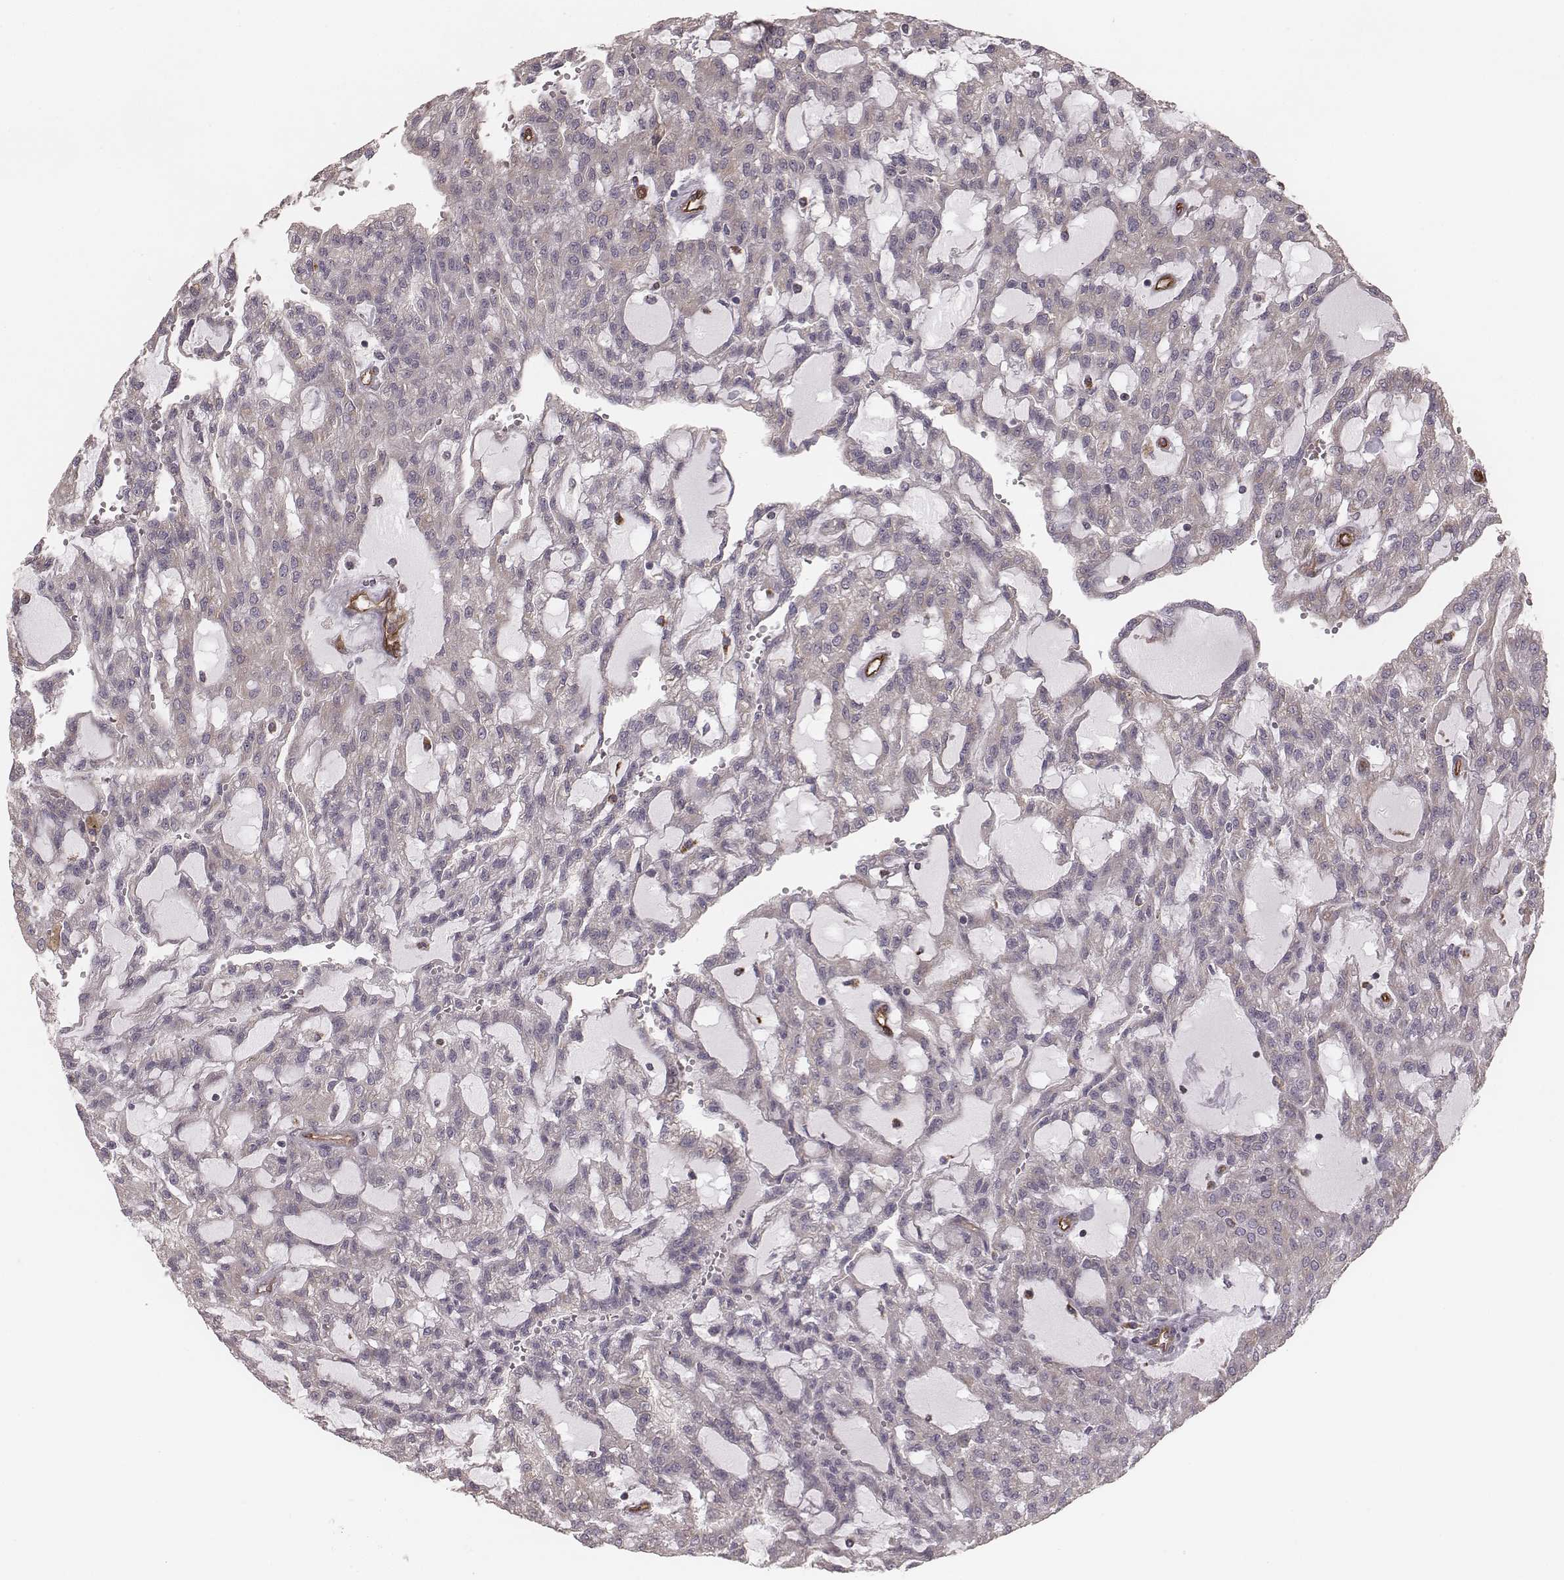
{"staining": {"intensity": "negative", "quantity": "none", "location": "none"}, "tissue": "renal cancer", "cell_type": "Tumor cells", "image_type": "cancer", "snomed": [{"axis": "morphology", "description": "Adenocarcinoma, NOS"}, {"axis": "topography", "description": "Kidney"}], "caption": "Immunohistochemistry (IHC) micrograph of neoplastic tissue: human renal cancer (adenocarcinoma) stained with DAB (3,3'-diaminobenzidine) exhibits no significant protein positivity in tumor cells.", "gene": "PALMD", "patient": {"sex": "male", "age": 63}}